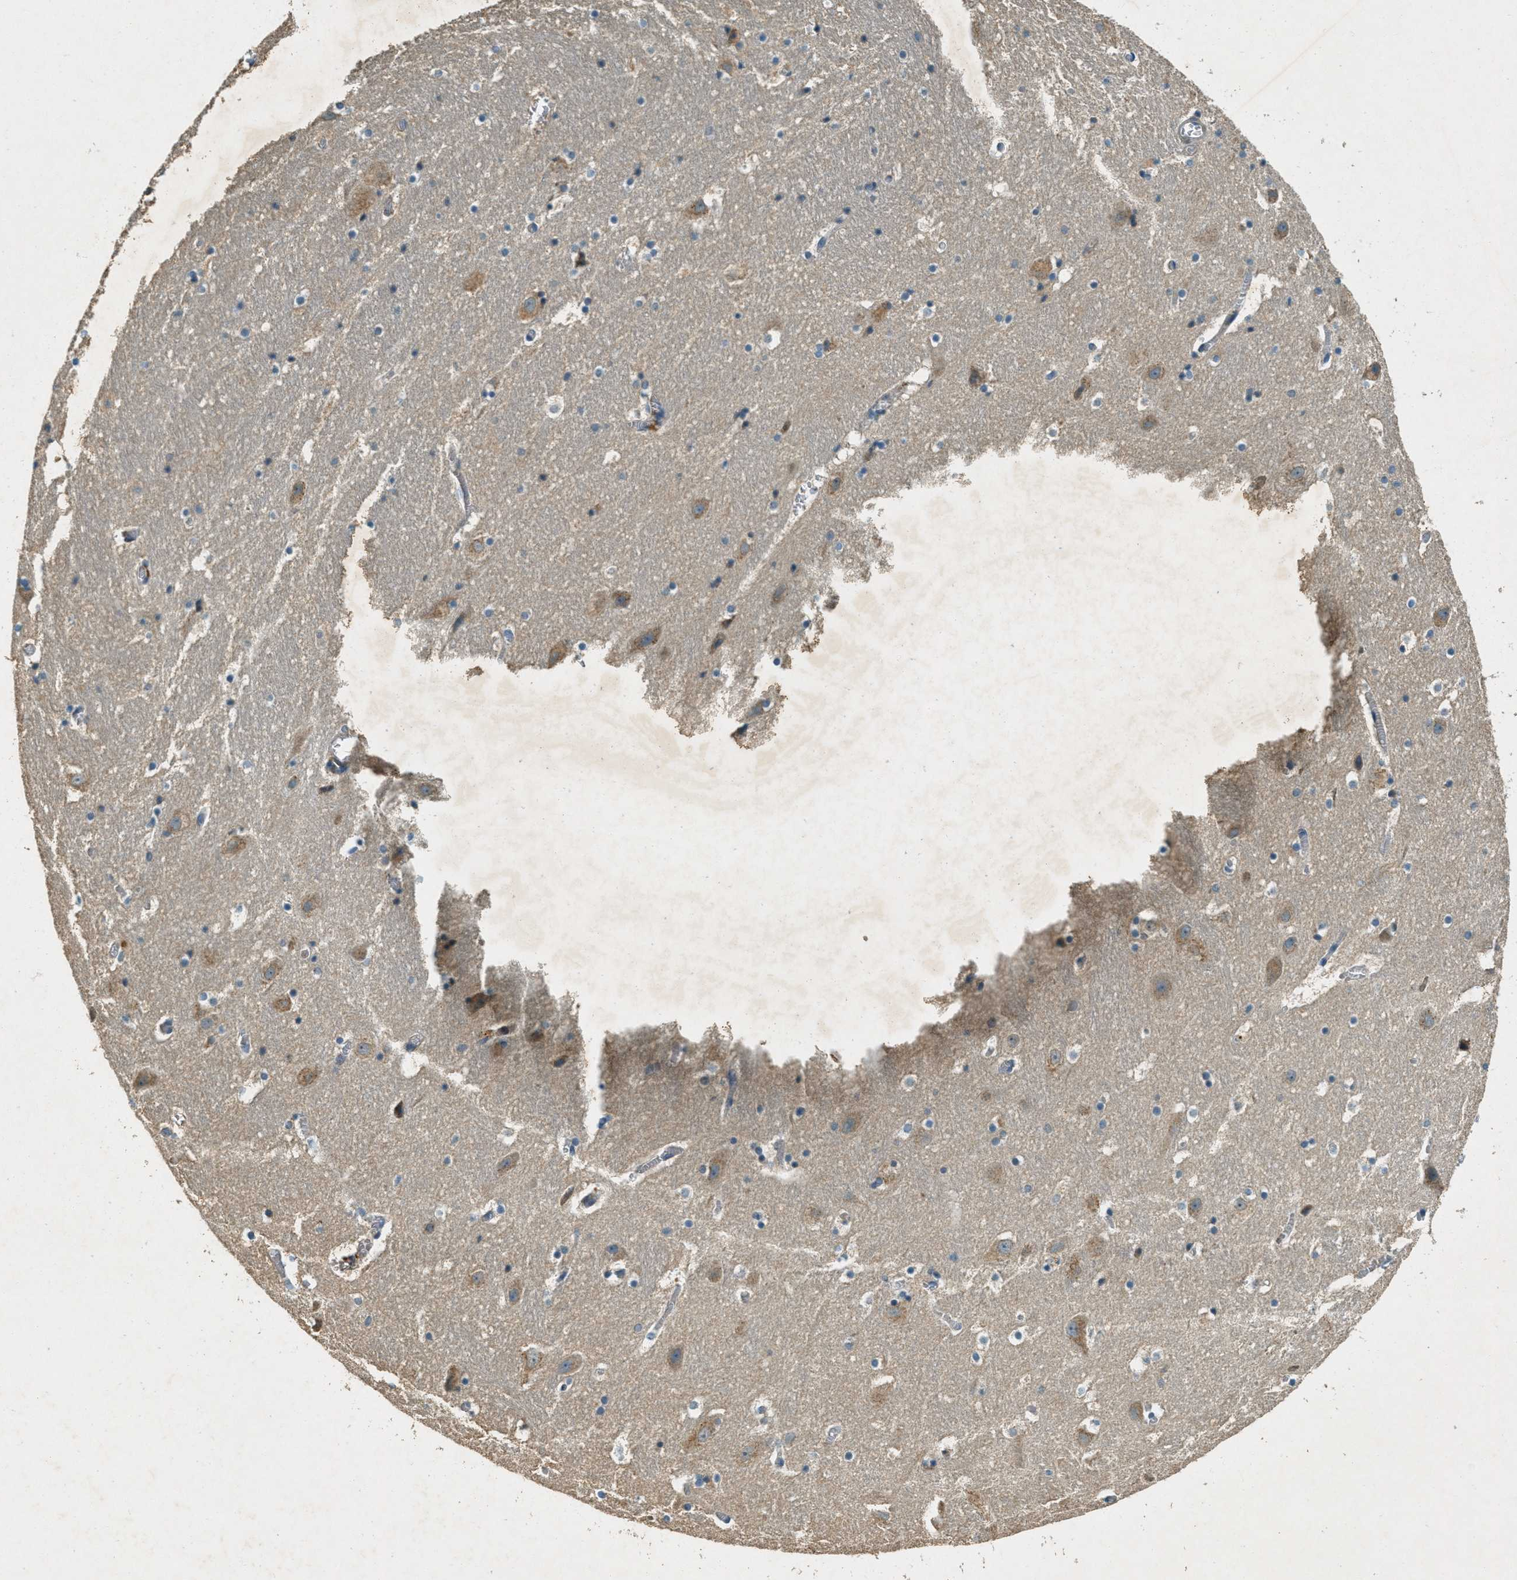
{"staining": {"intensity": "negative", "quantity": "none", "location": "none"}, "tissue": "hippocampus", "cell_type": "Glial cells", "image_type": "normal", "snomed": [{"axis": "morphology", "description": "Normal tissue, NOS"}, {"axis": "topography", "description": "Hippocampus"}], "caption": "Hippocampus was stained to show a protein in brown. There is no significant expression in glial cells. The staining was performed using DAB to visualize the protein expression in brown, while the nuclei were stained in blue with hematoxylin (Magnification: 20x).", "gene": "NUDT4B", "patient": {"sex": "male", "age": 45}}